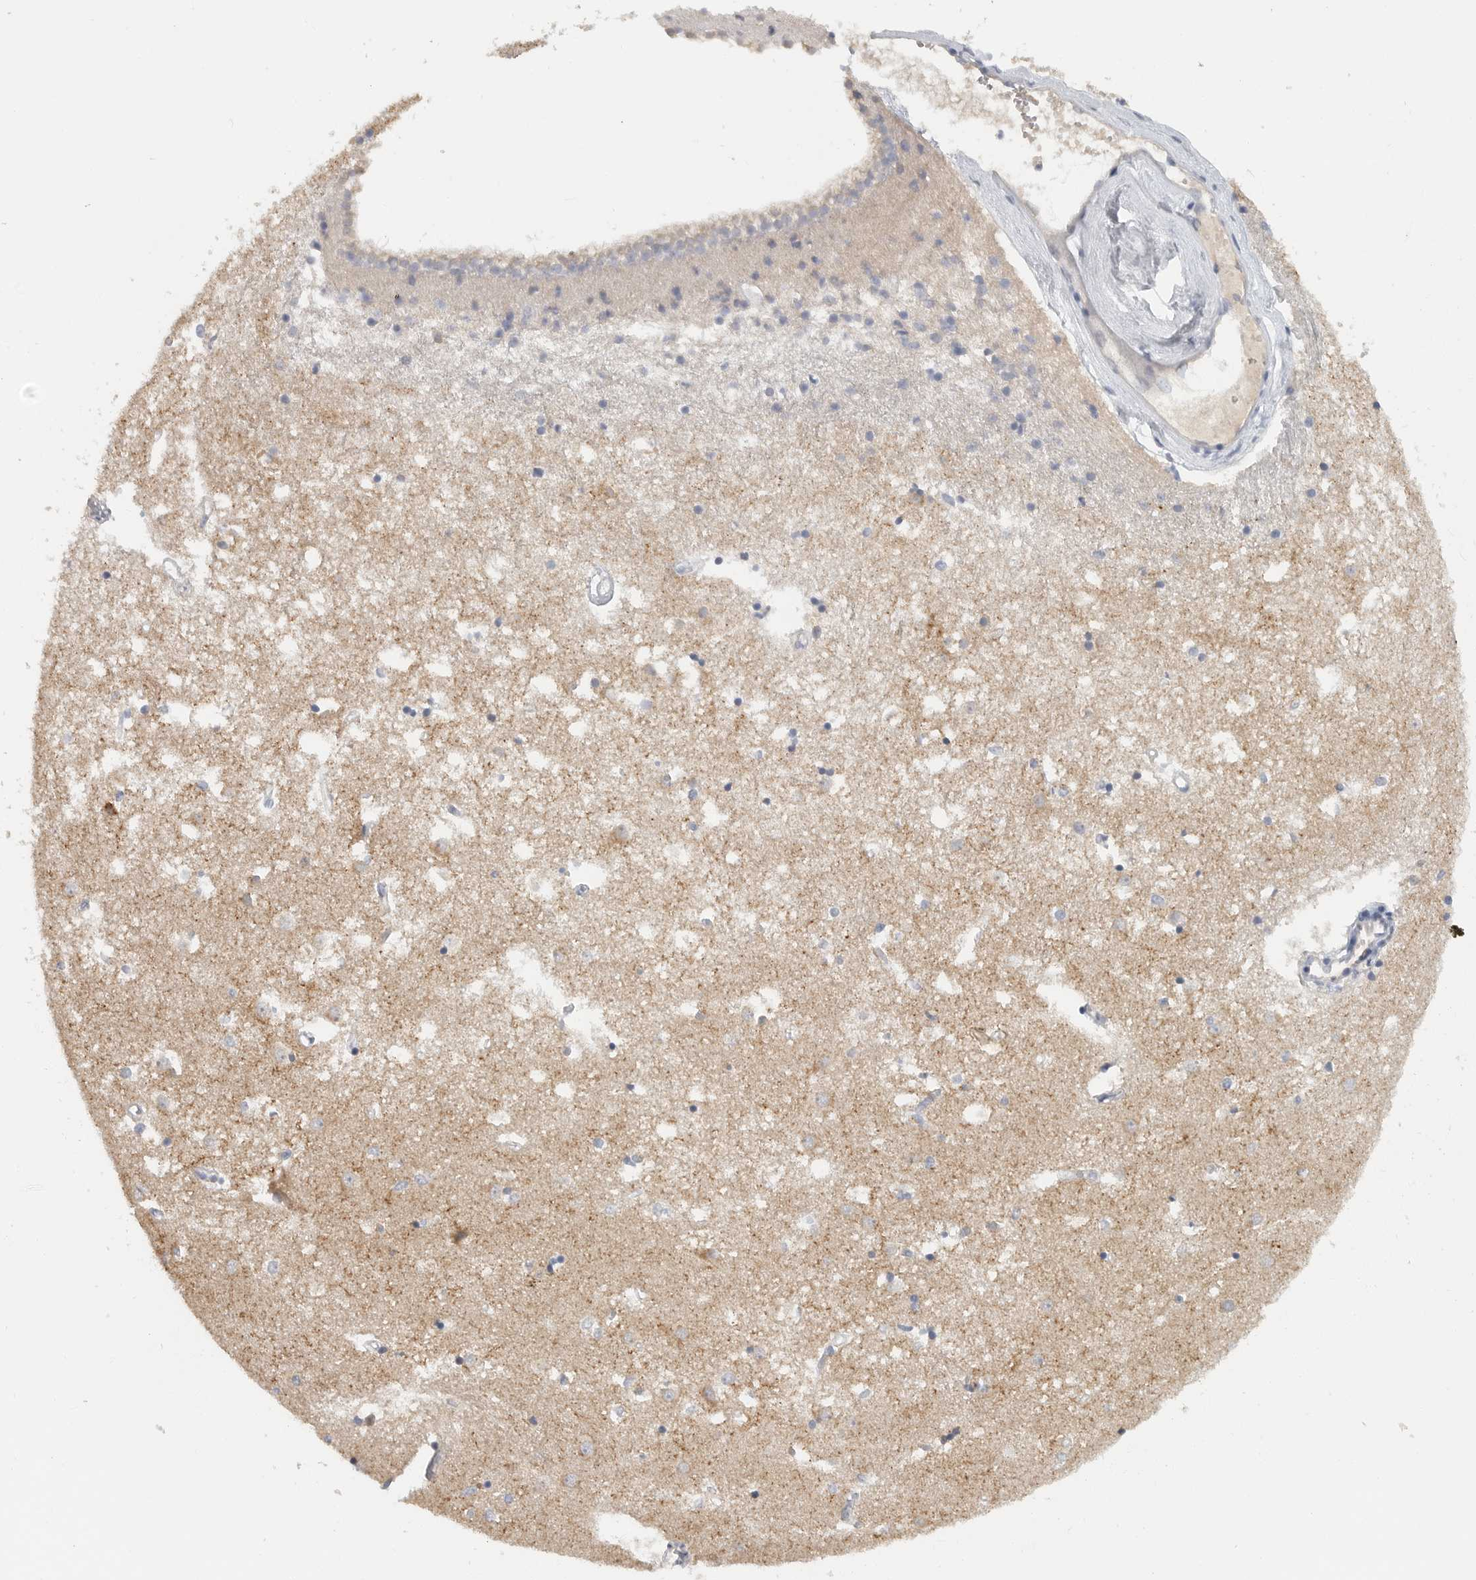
{"staining": {"intensity": "negative", "quantity": "none", "location": "none"}, "tissue": "caudate", "cell_type": "Glial cells", "image_type": "normal", "snomed": [{"axis": "morphology", "description": "Normal tissue, NOS"}, {"axis": "topography", "description": "Lateral ventricle wall"}], "caption": "High magnification brightfield microscopy of normal caudate stained with DAB (3,3'-diaminobenzidine) (brown) and counterstained with hematoxylin (blue): glial cells show no significant staining. (DAB immunohistochemistry, high magnification).", "gene": "PAM", "patient": {"sex": "male", "age": 45}}